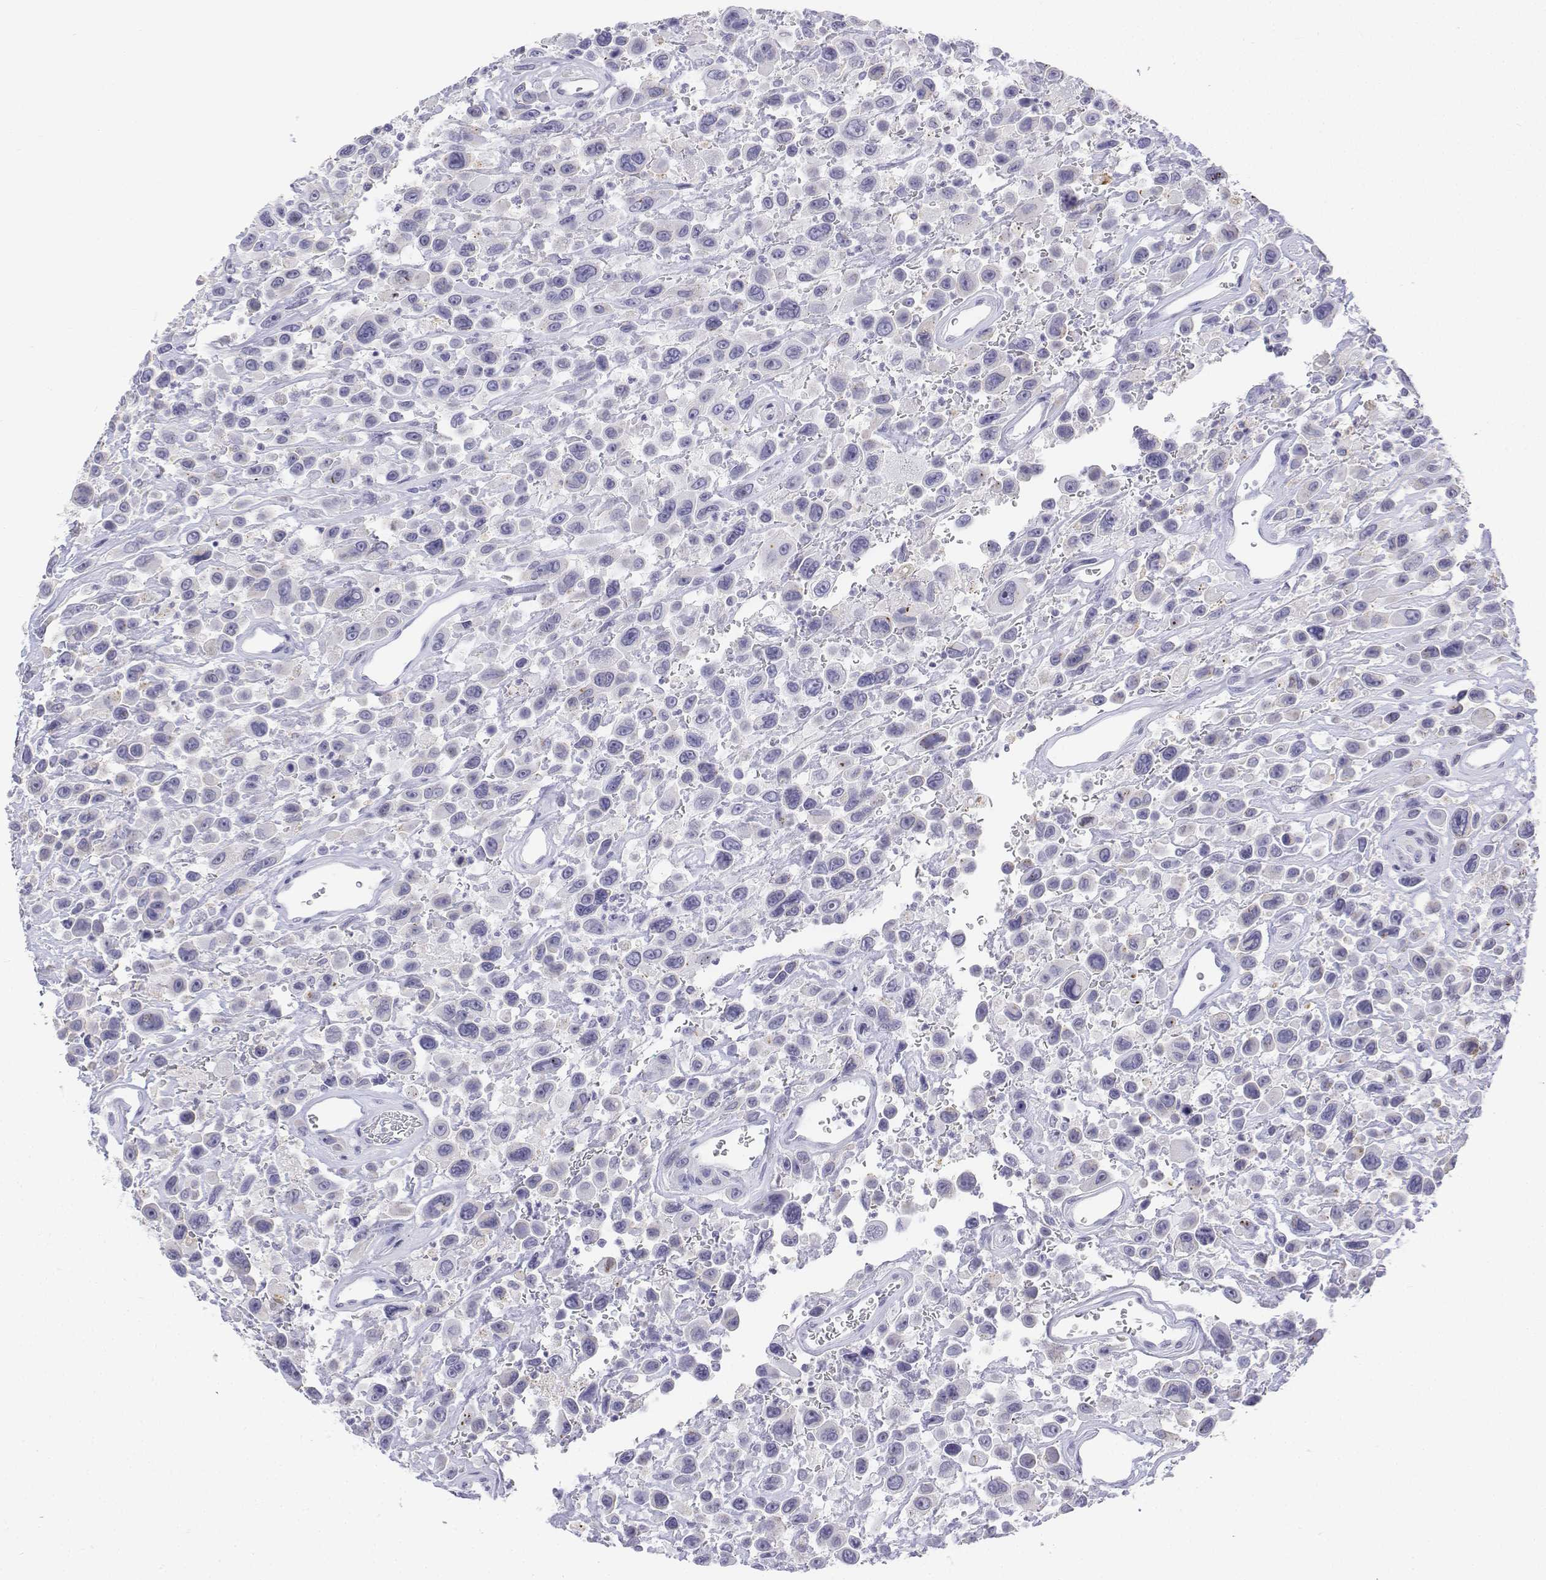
{"staining": {"intensity": "negative", "quantity": "none", "location": "none"}, "tissue": "urothelial cancer", "cell_type": "Tumor cells", "image_type": "cancer", "snomed": [{"axis": "morphology", "description": "Urothelial carcinoma, High grade"}, {"axis": "topography", "description": "Urinary bladder"}], "caption": "An immunohistochemistry (IHC) histopathology image of urothelial cancer is shown. There is no staining in tumor cells of urothelial cancer.", "gene": "LGSN", "patient": {"sex": "male", "age": 53}}